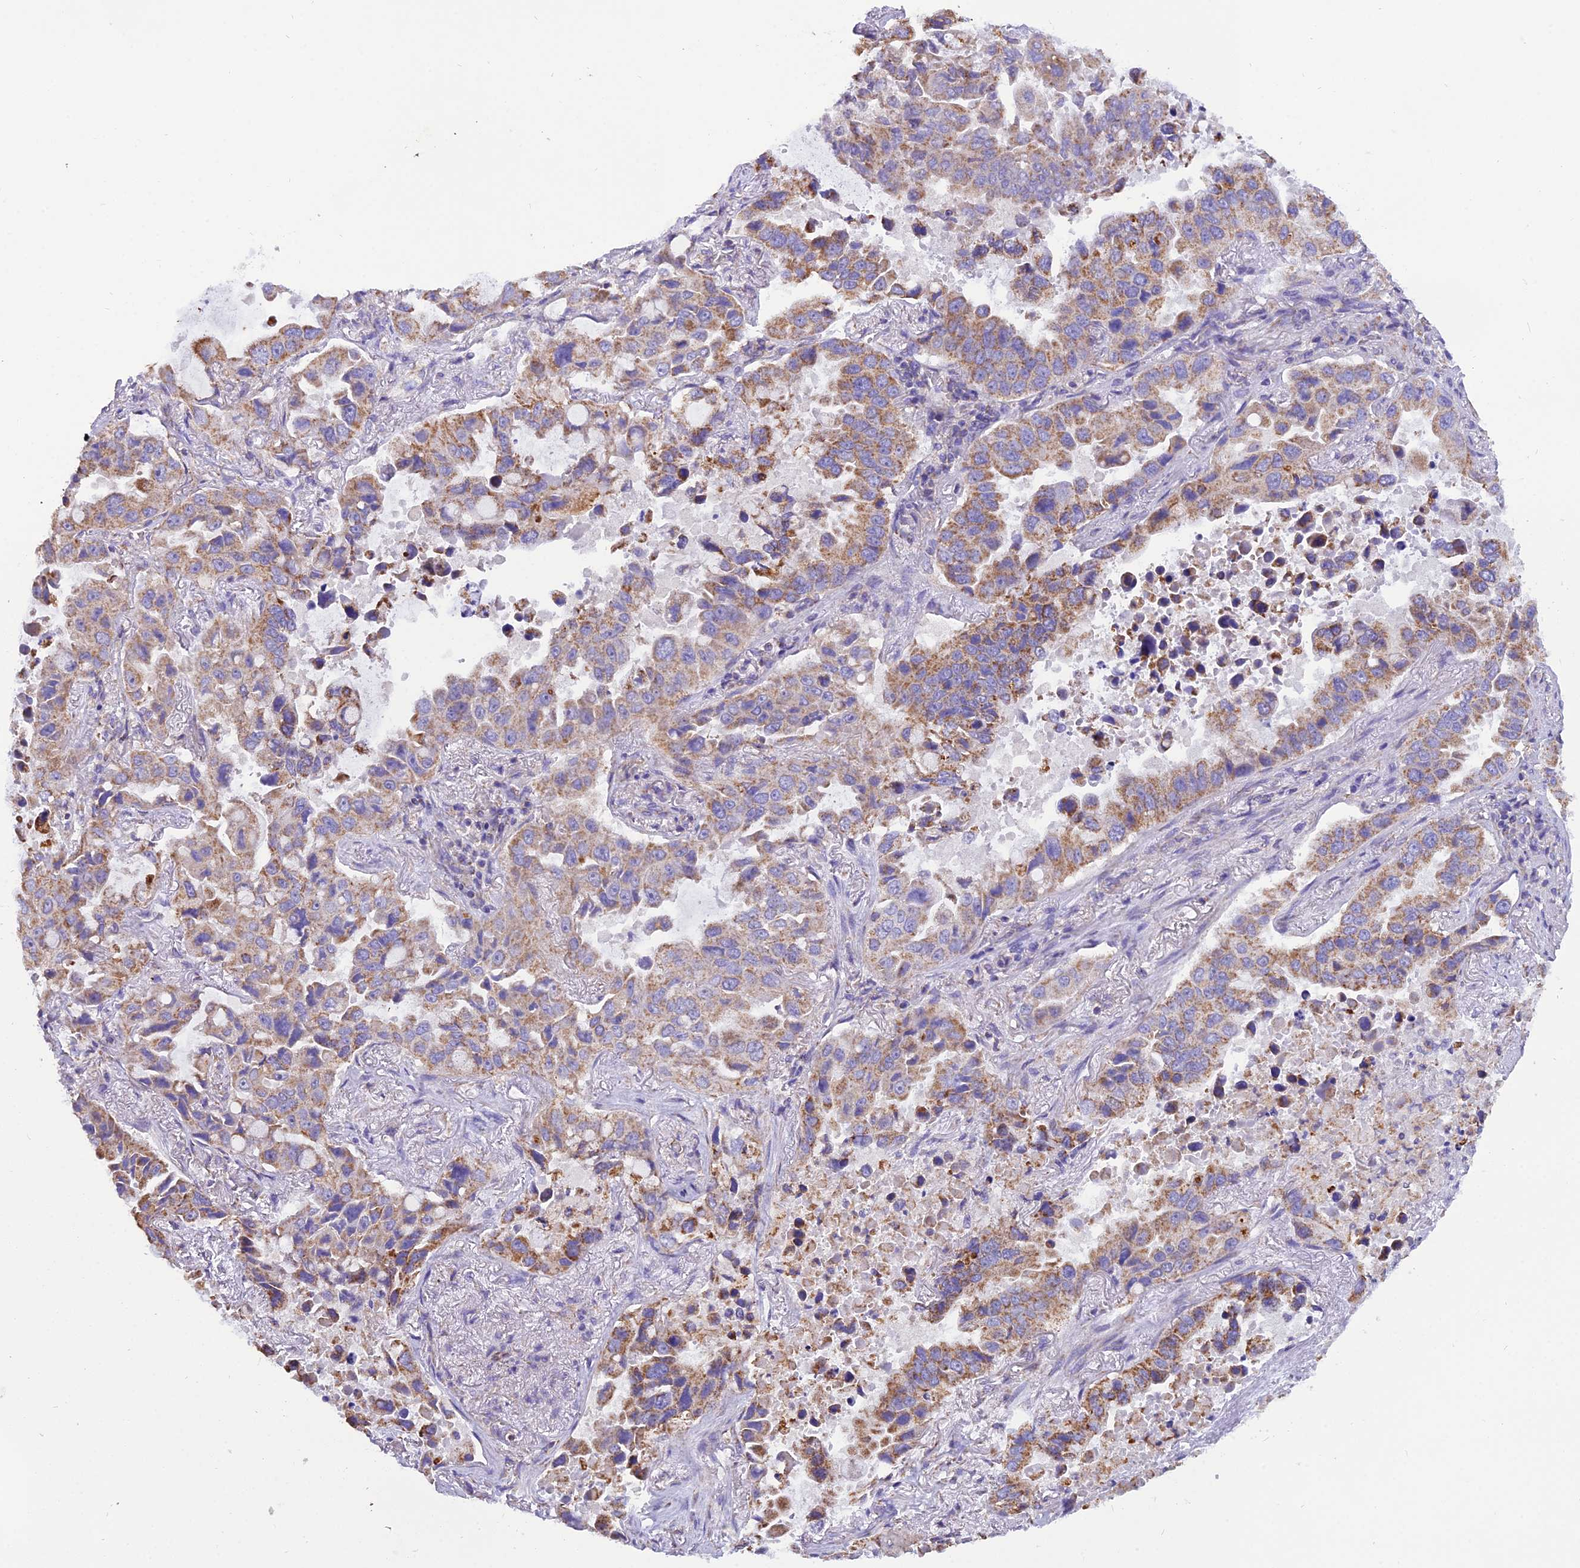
{"staining": {"intensity": "moderate", "quantity": ">75%", "location": "cytoplasmic/membranous"}, "tissue": "lung cancer", "cell_type": "Tumor cells", "image_type": "cancer", "snomed": [{"axis": "morphology", "description": "Adenocarcinoma, NOS"}, {"axis": "topography", "description": "Lung"}], "caption": "Lung adenocarcinoma tissue demonstrates moderate cytoplasmic/membranous positivity in about >75% of tumor cells, visualized by immunohistochemistry. Nuclei are stained in blue.", "gene": "GPD1", "patient": {"sex": "male", "age": 64}}